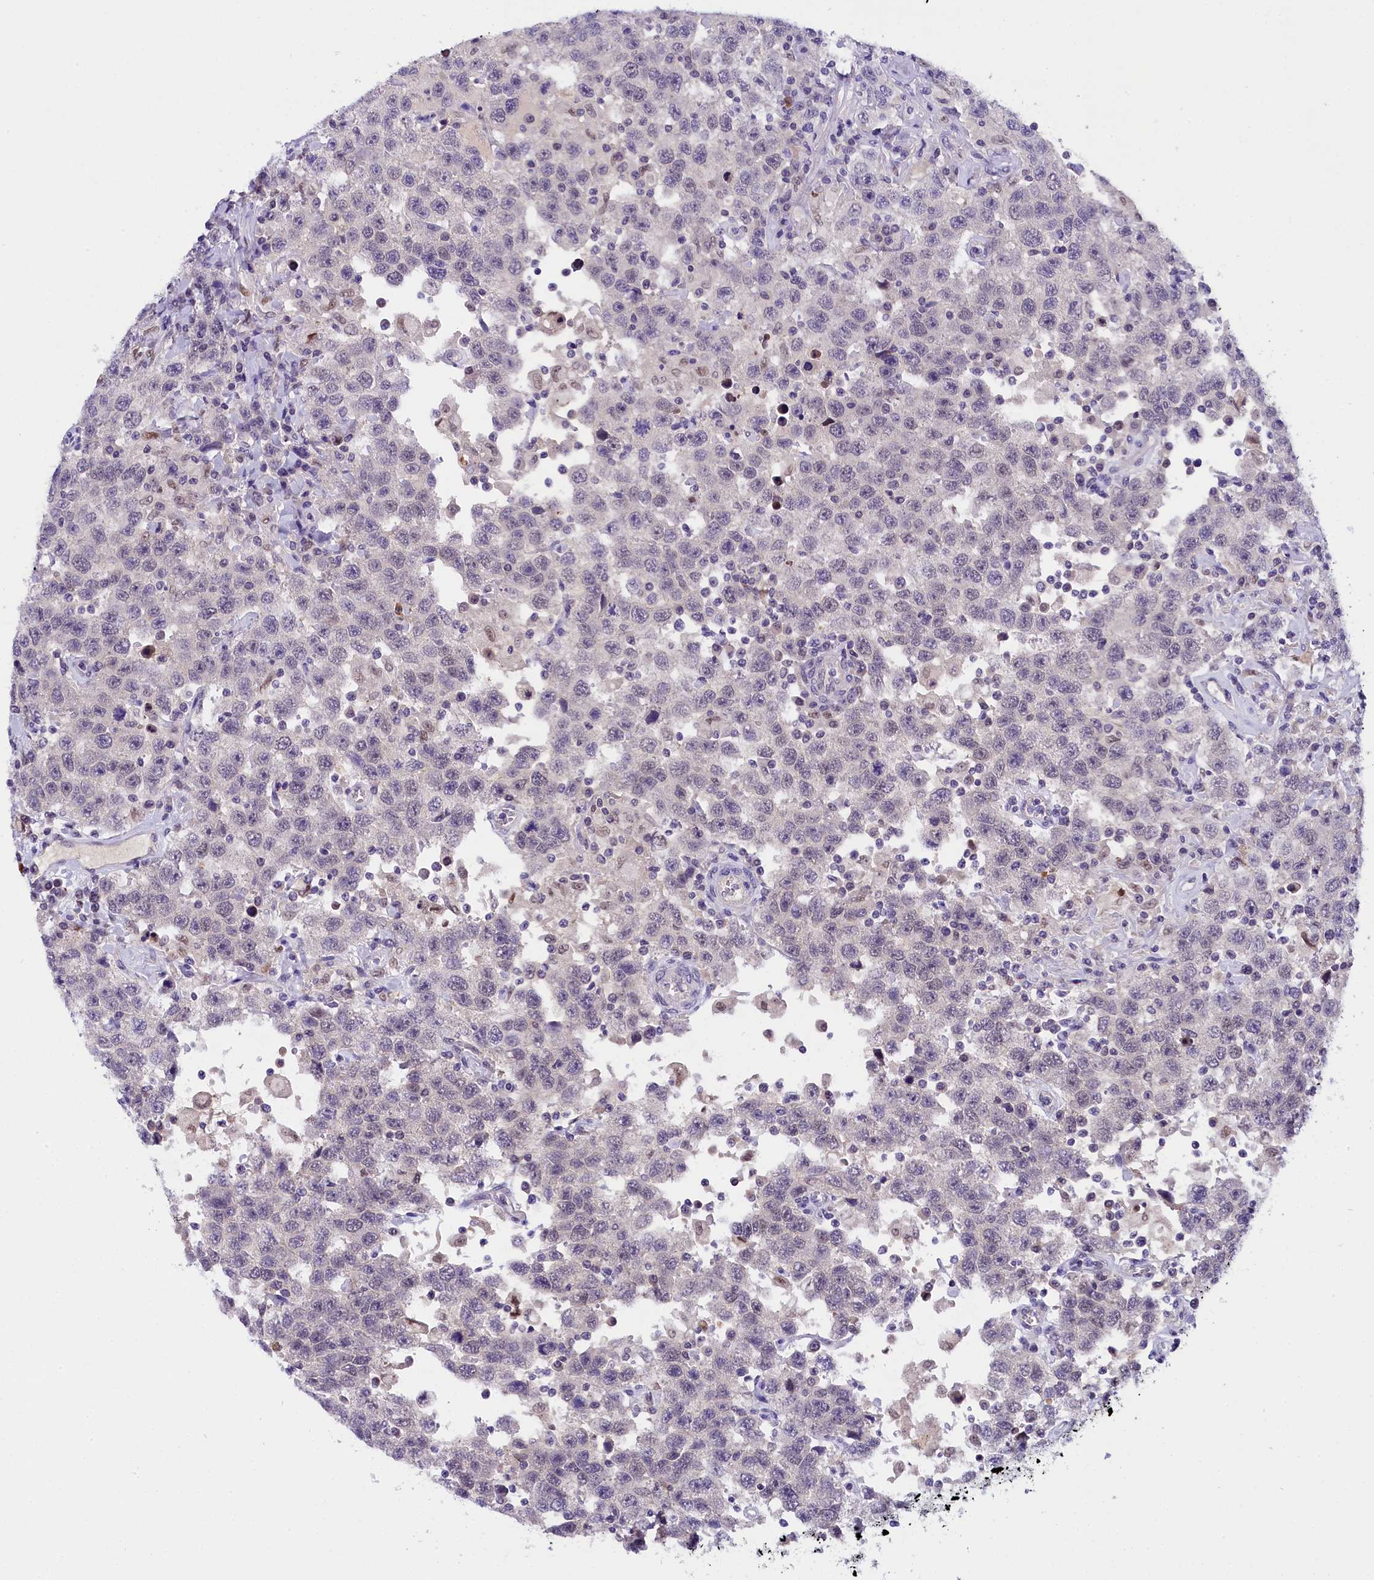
{"staining": {"intensity": "negative", "quantity": "none", "location": "none"}, "tissue": "testis cancer", "cell_type": "Tumor cells", "image_type": "cancer", "snomed": [{"axis": "morphology", "description": "Seminoma, NOS"}, {"axis": "topography", "description": "Testis"}], "caption": "An image of human seminoma (testis) is negative for staining in tumor cells.", "gene": "IQCN", "patient": {"sex": "male", "age": 41}}